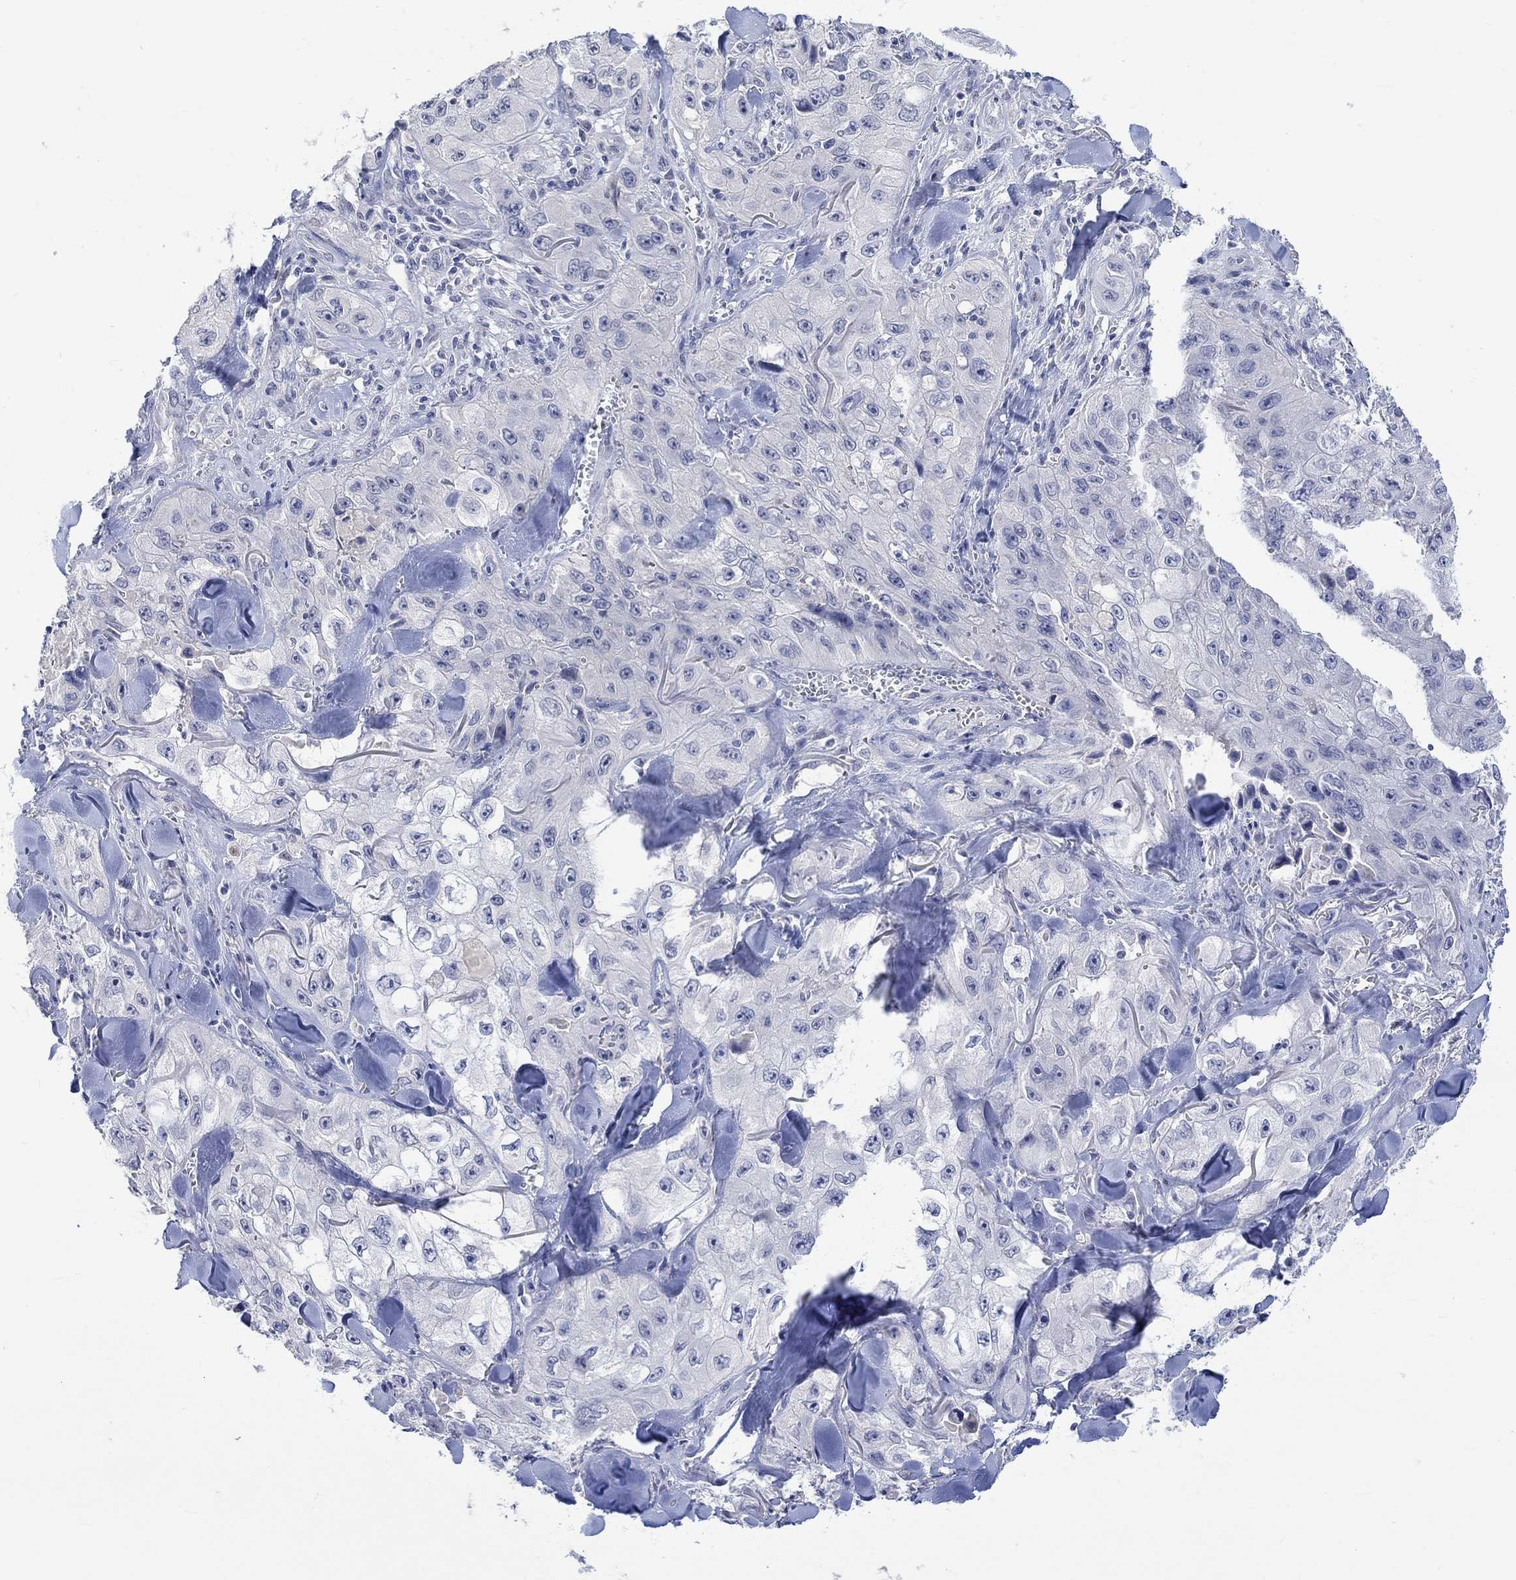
{"staining": {"intensity": "negative", "quantity": "none", "location": "none"}, "tissue": "skin cancer", "cell_type": "Tumor cells", "image_type": "cancer", "snomed": [{"axis": "morphology", "description": "Squamous cell carcinoma, NOS"}, {"axis": "topography", "description": "Skin"}, {"axis": "topography", "description": "Subcutis"}], "caption": "High power microscopy micrograph of an immunohistochemistry image of skin cancer (squamous cell carcinoma), revealing no significant positivity in tumor cells. (Immunohistochemistry, brightfield microscopy, high magnification).", "gene": "DLK1", "patient": {"sex": "male", "age": 73}}